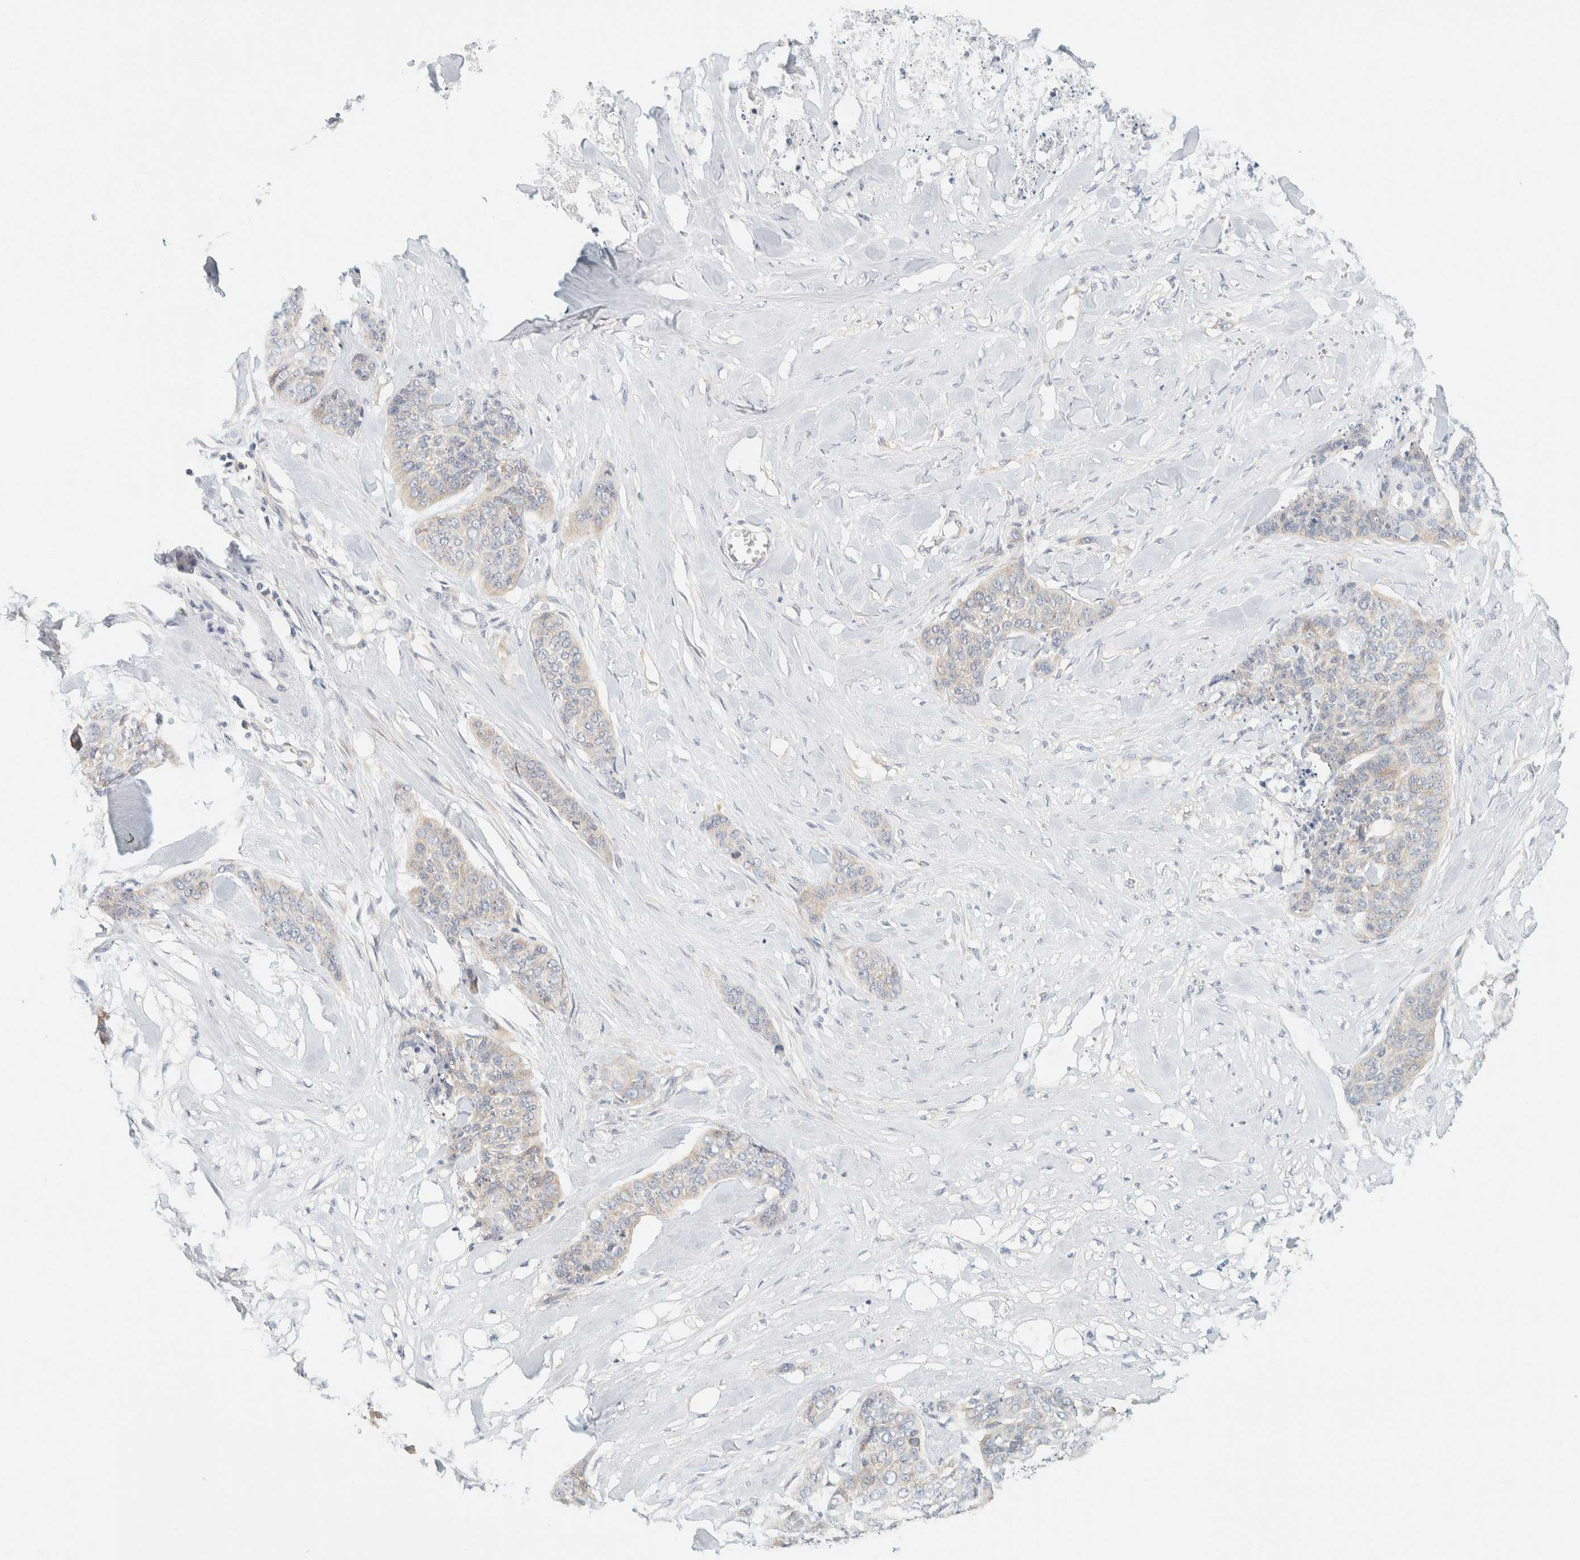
{"staining": {"intensity": "weak", "quantity": "25%-75%", "location": "cytoplasmic/membranous"}, "tissue": "skin cancer", "cell_type": "Tumor cells", "image_type": "cancer", "snomed": [{"axis": "morphology", "description": "Basal cell carcinoma"}, {"axis": "topography", "description": "Skin"}], "caption": "Skin cancer (basal cell carcinoma) stained with a protein marker shows weak staining in tumor cells.", "gene": "PTGES3L-AARSD1", "patient": {"sex": "female", "age": 64}}